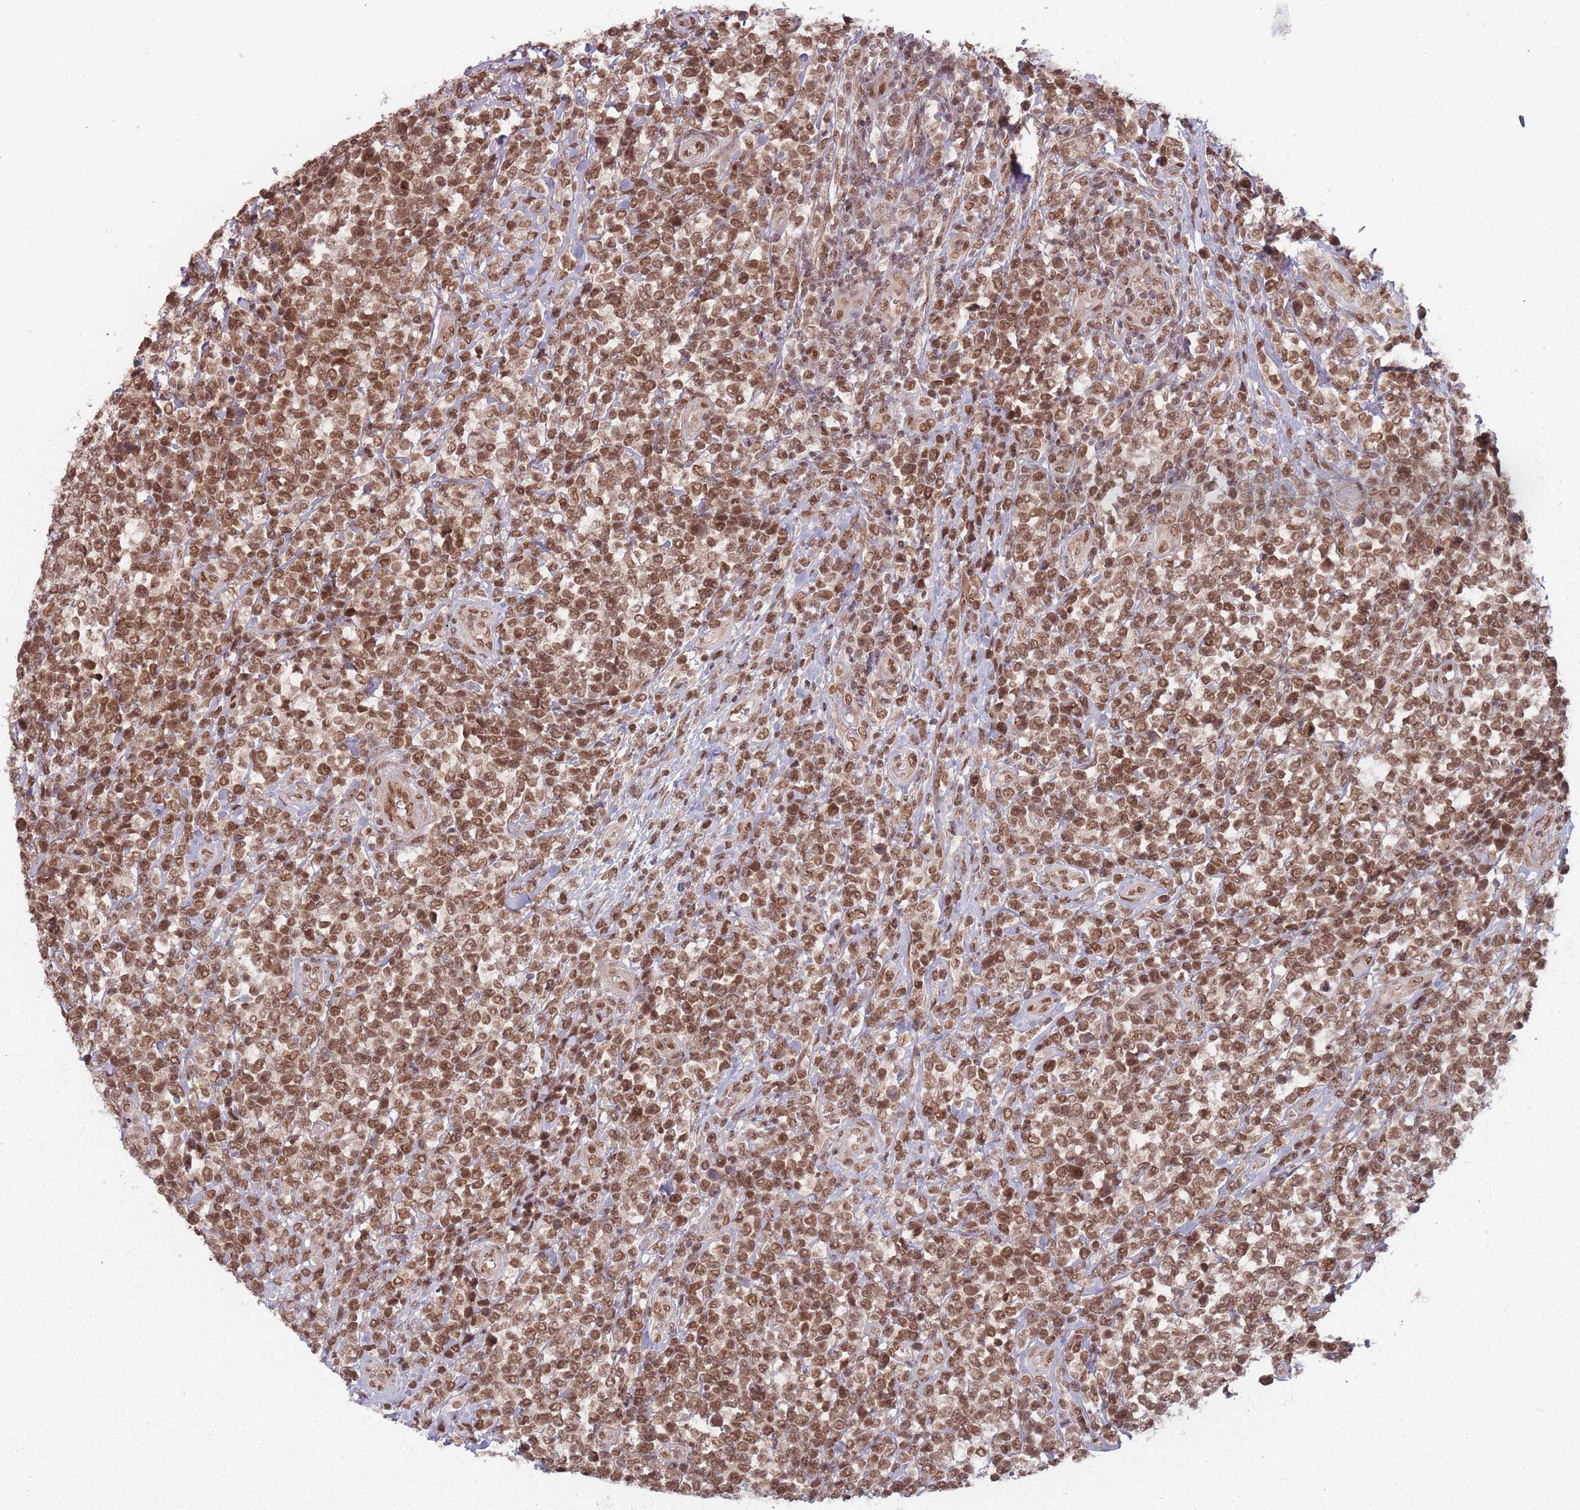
{"staining": {"intensity": "moderate", "quantity": ">75%", "location": "nuclear"}, "tissue": "lymphoma", "cell_type": "Tumor cells", "image_type": "cancer", "snomed": [{"axis": "morphology", "description": "Malignant lymphoma, non-Hodgkin's type, High grade"}, {"axis": "topography", "description": "Soft tissue"}], "caption": "Tumor cells show moderate nuclear staining in about >75% of cells in lymphoma. The staining was performed using DAB, with brown indicating positive protein expression. Nuclei are stained blue with hematoxylin.", "gene": "TMED3", "patient": {"sex": "female", "age": 56}}